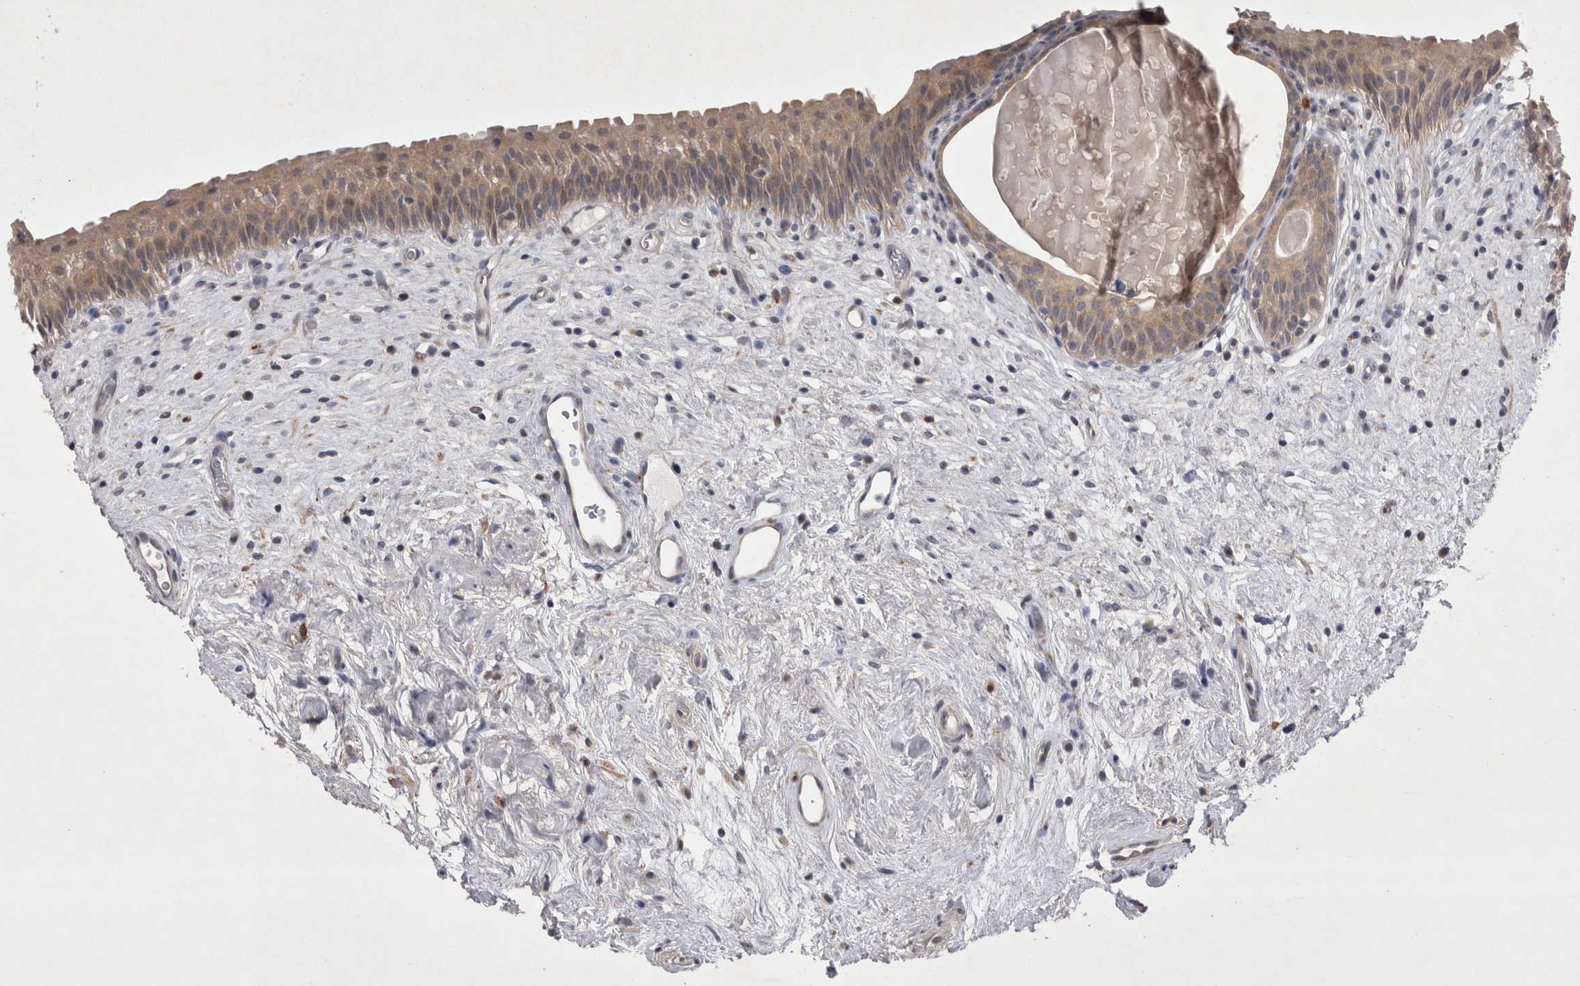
{"staining": {"intensity": "weak", "quantity": ">75%", "location": "cytoplasmic/membranous"}, "tissue": "urinary bladder", "cell_type": "Urothelial cells", "image_type": "normal", "snomed": [{"axis": "morphology", "description": "Normal tissue, NOS"}, {"axis": "topography", "description": "Urinary bladder"}], "caption": "Immunohistochemical staining of benign urinary bladder shows >75% levels of weak cytoplasmic/membranous protein positivity in approximately >75% of urothelial cells. (DAB IHC, brown staining for protein, blue staining for nuclei).", "gene": "CTBS", "patient": {"sex": "male", "age": 83}}